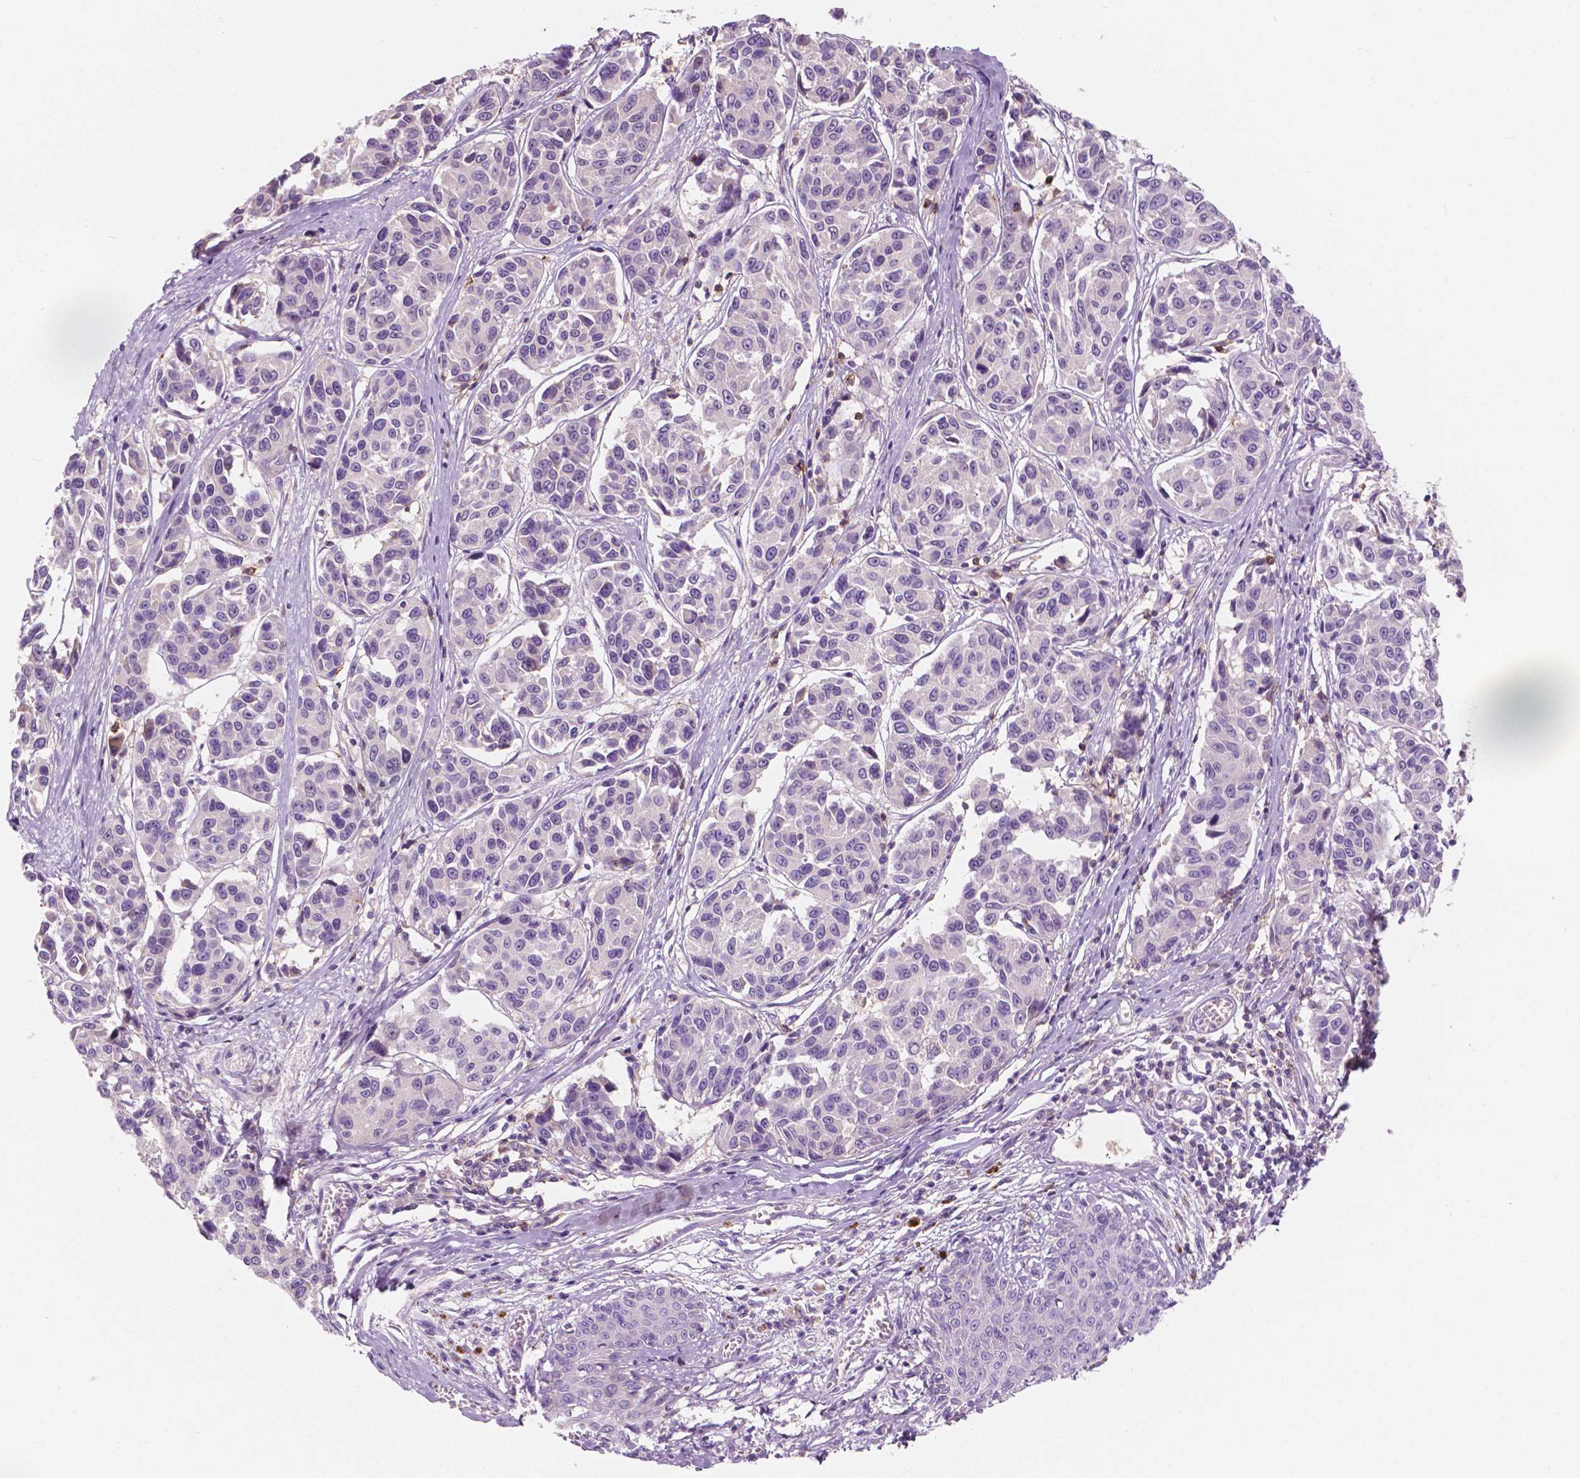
{"staining": {"intensity": "negative", "quantity": "none", "location": "none"}, "tissue": "melanoma", "cell_type": "Tumor cells", "image_type": "cancer", "snomed": [{"axis": "morphology", "description": "Malignant melanoma, NOS"}, {"axis": "topography", "description": "Skin"}], "caption": "Histopathology image shows no protein staining in tumor cells of malignant melanoma tissue. The staining is performed using DAB (3,3'-diaminobenzidine) brown chromogen with nuclei counter-stained in using hematoxylin.", "gene": "SEMA4A", "patient": {"sex": "female", "age": 66}}